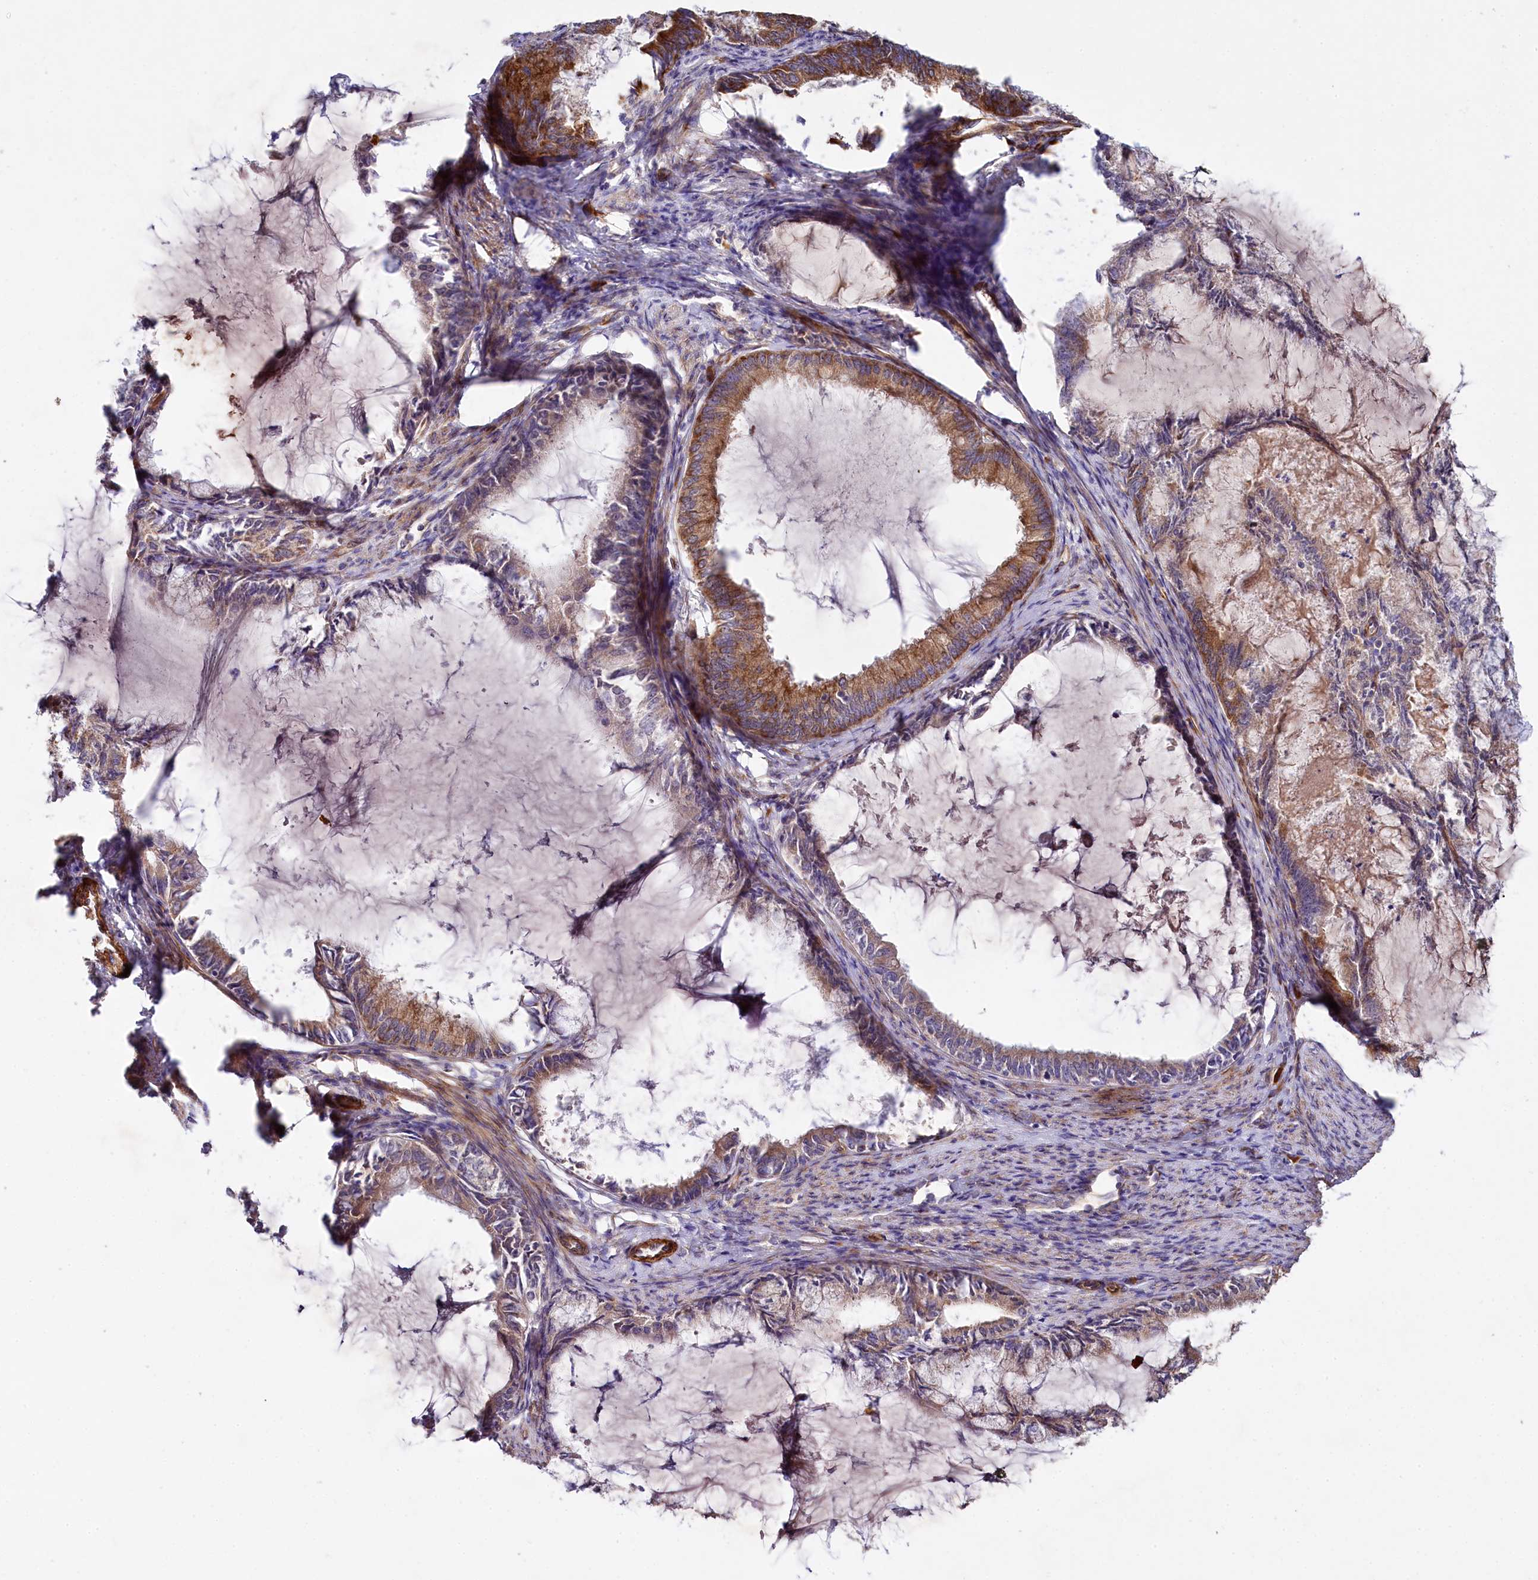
{"staining": {"intensity": "moderate", "quantity": ">75%", "location": "cytoplasmic/membranous"}, "tissue": "endometrial cancer", "cell_type": "Tumor cells", "image_type": "cancer", "snomed": [{"axis": "morphology", "description": "Adenocarcinoma, NOS"}, {"axis": "topography", "description": "Endometrium"}], "caption": "Adenocarcinoma (endometrial) stained with a brown dye displays moderate cytoplasmic/membranous positive positivity in about >75% of tumor cells.", "gene": "SPATS2", "patient": {"sex": "female", "age": 86}}